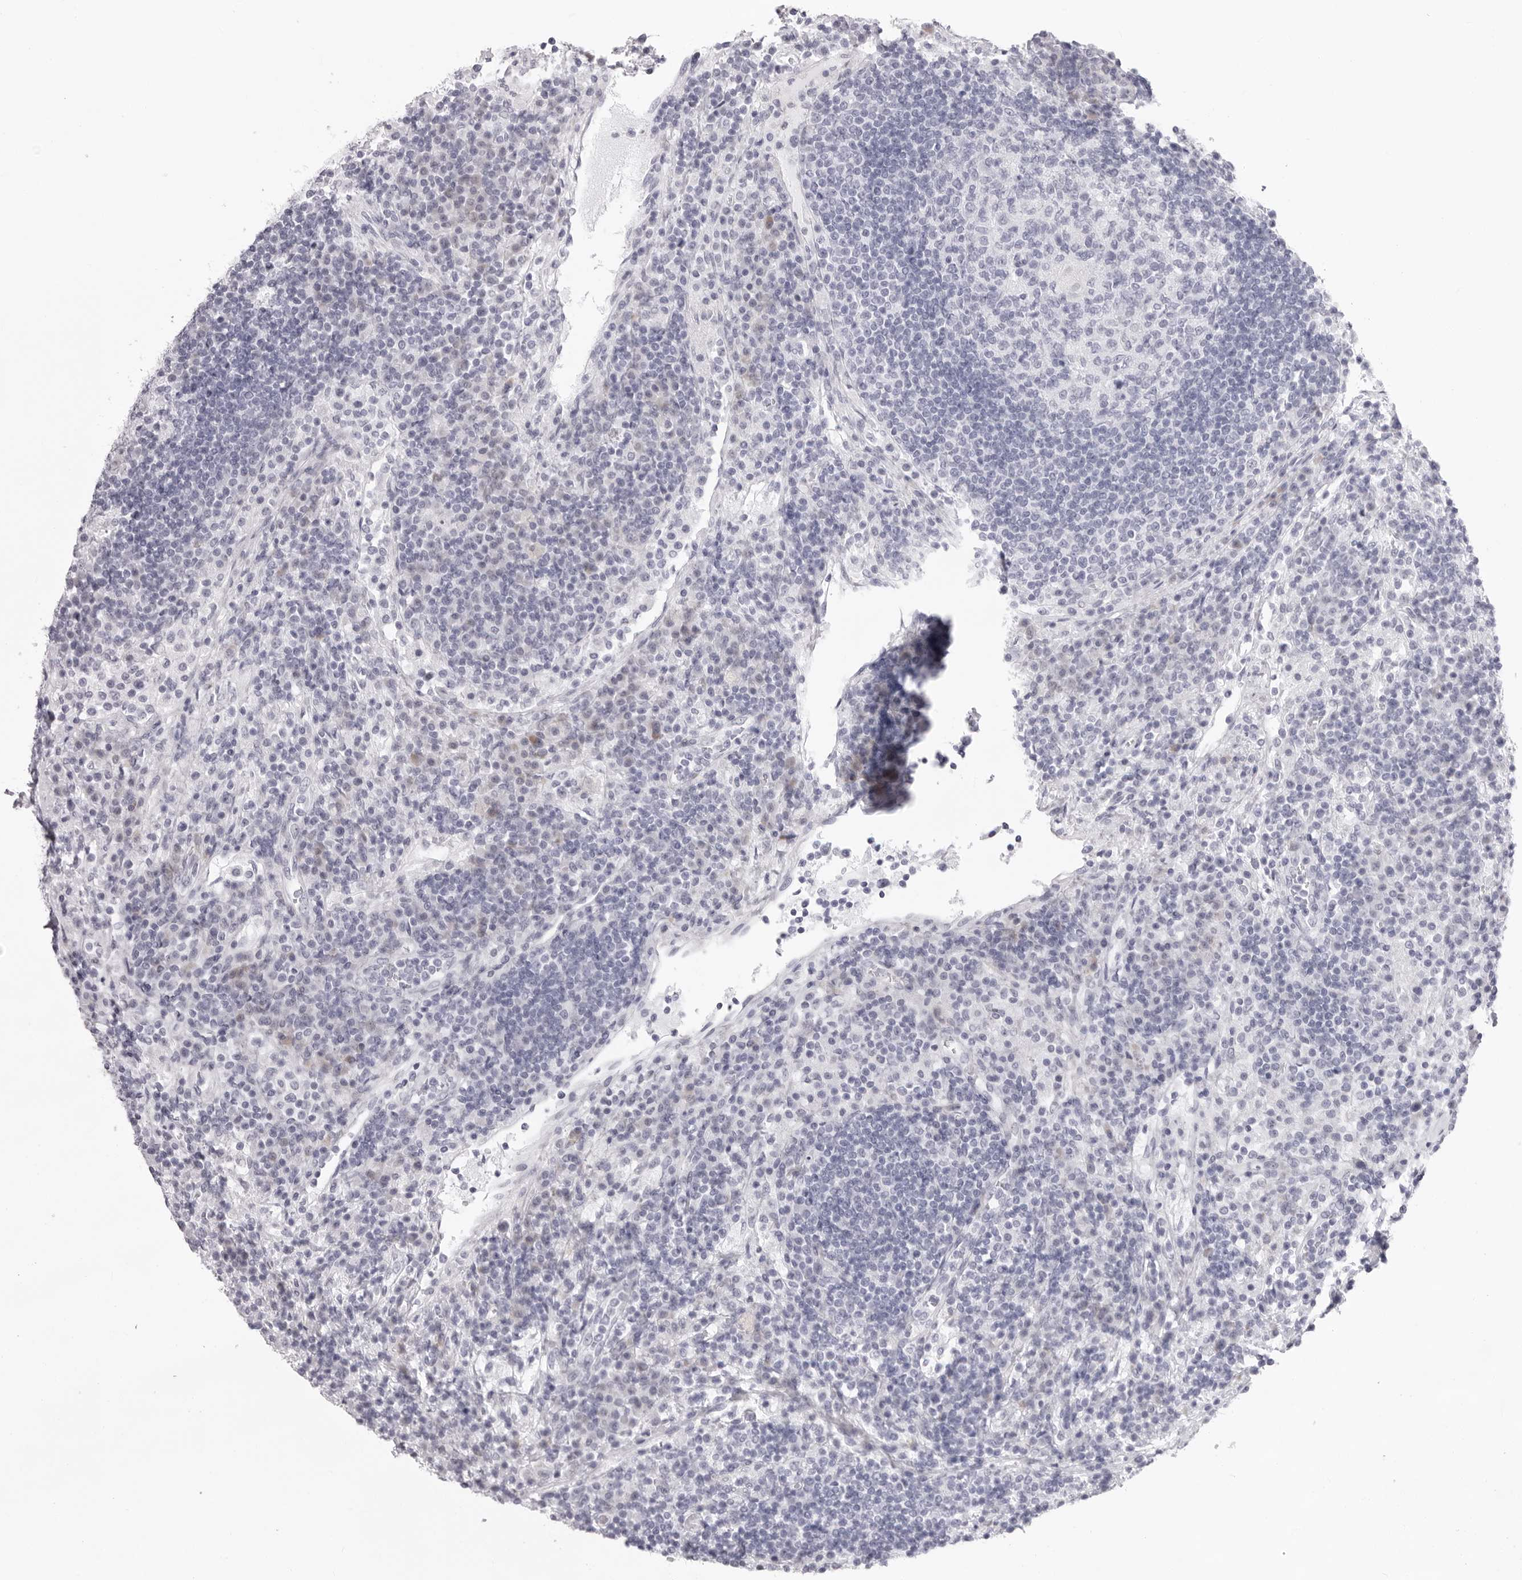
{"staining": {"intensity": "negative", "quantity": "none", "location": "none"}, "tissue": "lymph node", "cell_type": "Germinal center cells", "image_type": "normal", "snomed": [{"axis": "morphology", "description": "Normal tissue, NOS"}, {"axis": "topography", "description": "Lymph node"}], "caption": "High power microscopy histopathology image of an IHC image of benign lymph node, revealing no significant positivity in germinal center cells.", "gene": "SMIM2", "patient": {"sex": "female", "age": 53}}